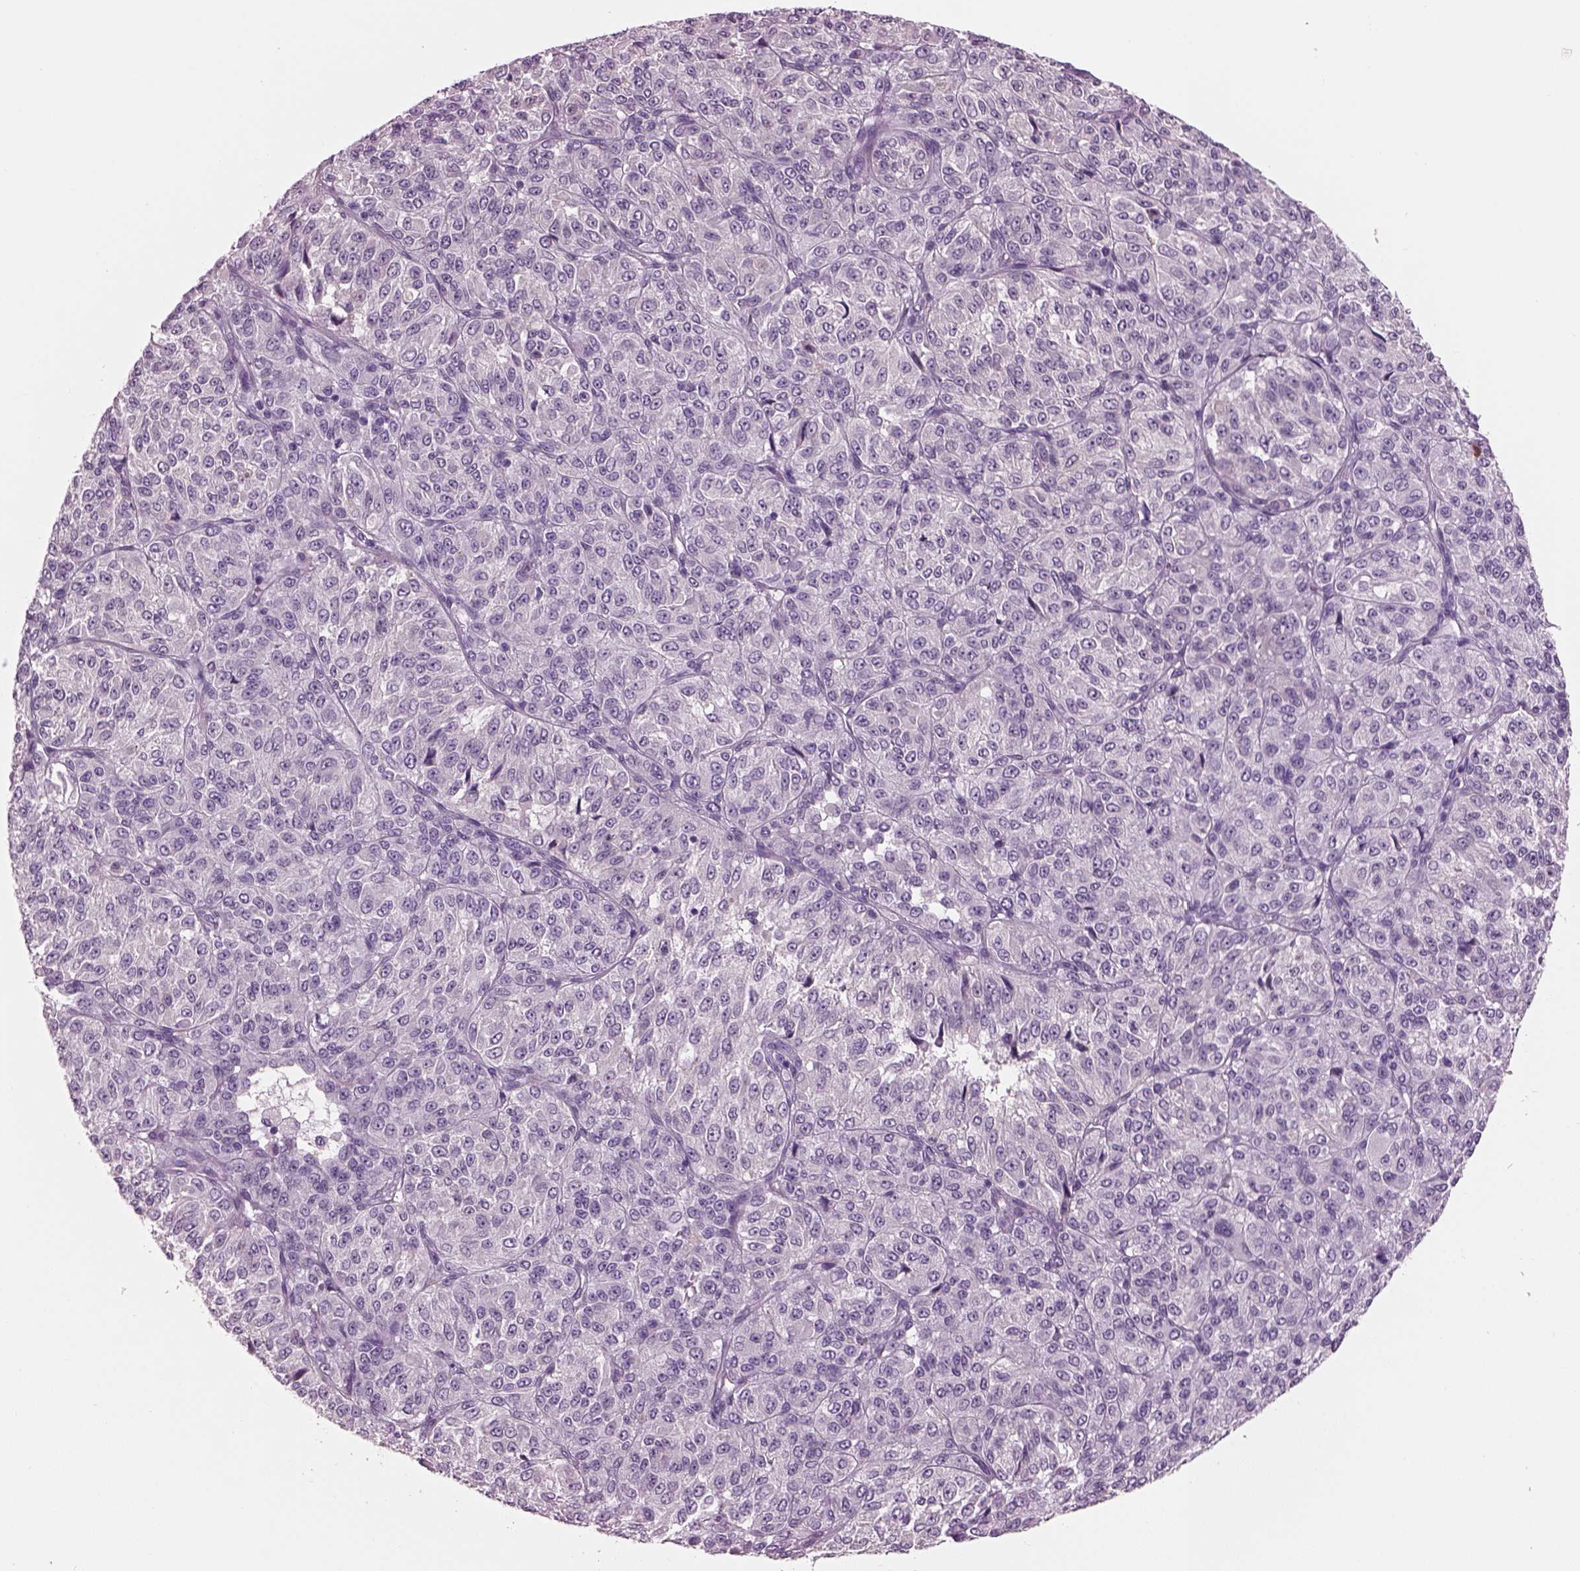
{"staining": {"intensity": "negative", "quantity": "none", "location": "none"}, "tissue": "melanoma", "cell_type": "Tumor cells", "image_type": "cancer", "snomed": [{"axis": "morphology", "description": "Malignant melanoma, Metastatic site"}, {"axis": "topography", "description": "Brain"}], "caption": "Immunohistochemistry (IHC) of human malignant melanoma (metastatic site) demonstrates no positivity in tumor cells. Brightfield microscopy of immunohistochemistry stained with DAB (brown) and hematoxylin (blue), captured at high magnification.", "gene": "ADGRG5", "patient": {"sex": "female", "age": 56}}